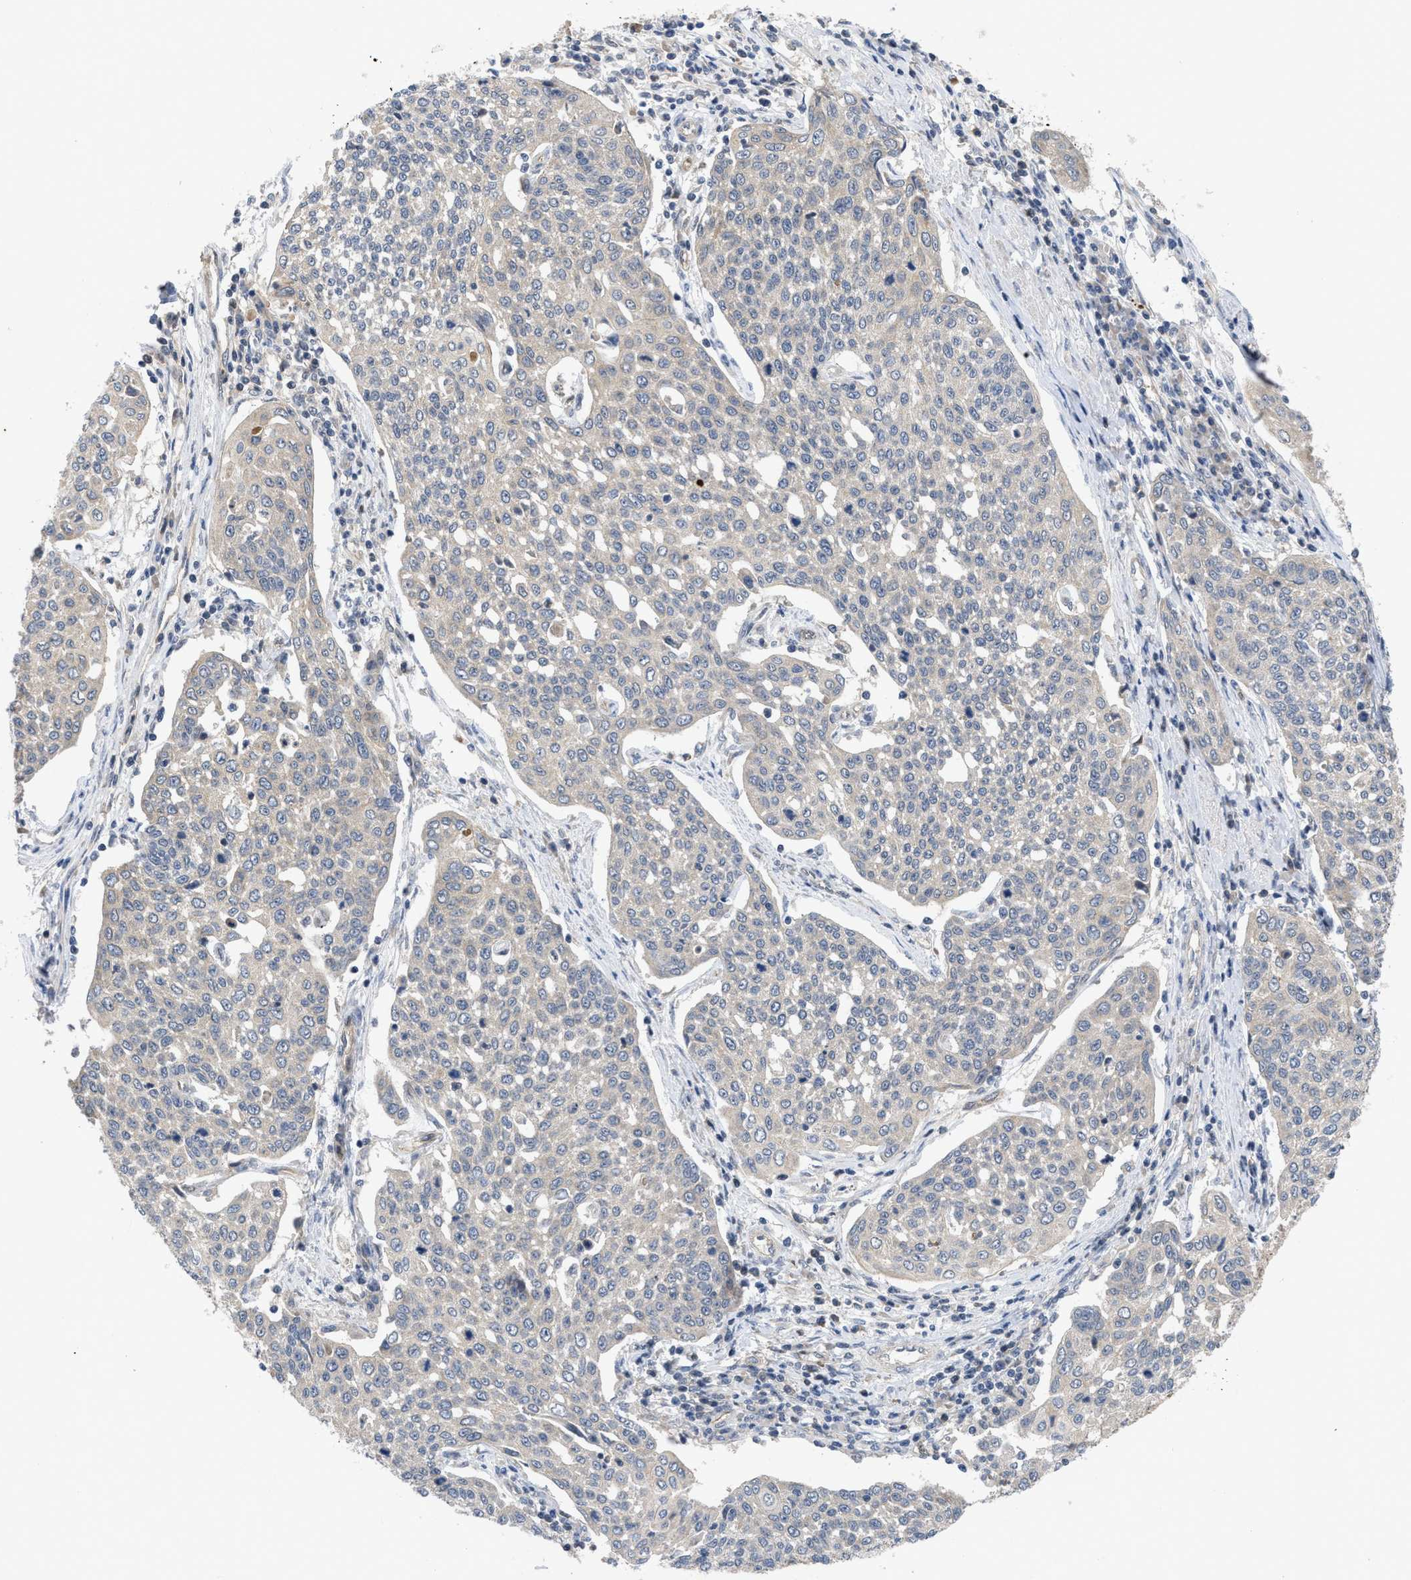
{"staining": {"intensity": "negative", "quantity": "none", "location": "none"}, "tissue": "cervical cancer", "cell_type": "Tumor cells", "image_type": "cancer", "snomed": [{"axis": "morphology", "description": "Squamous cell carcinoma, NOS"}, {"axis": "topography", "description": "Cervix"}], "caption": "This histopathology image is of cervical cancer (squamous cell carcinoma) stained with IHC to label a protein in brown with the nuclei are counter-stained blue. There is no expression in tumor cells.", "gene": "LDAF1", "patient": {"sex": "female", "age": 34}}